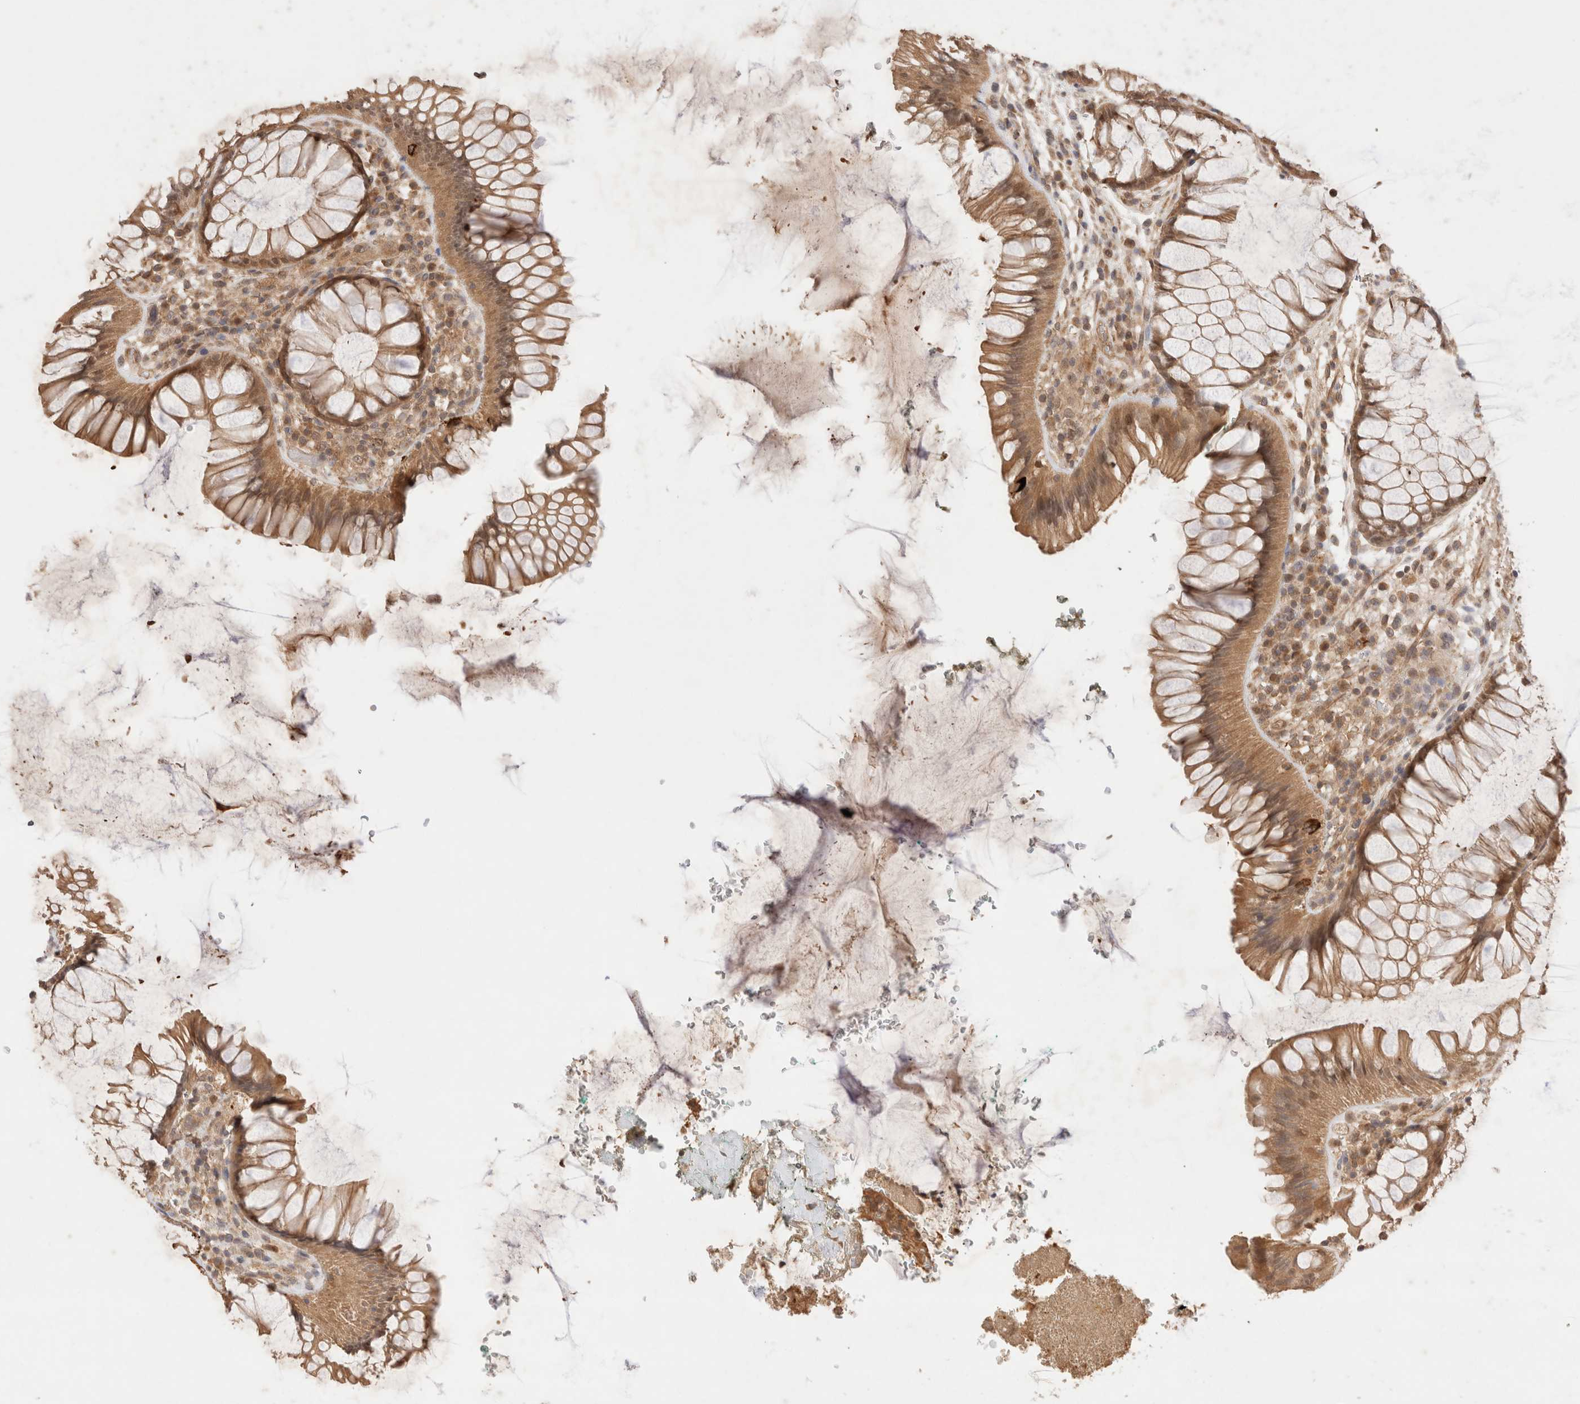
{"staining": {"intensity": "moderate", "quantity": ">75%", "location": "cytoplasmic/membranous"}, "tissue": "rectum", "cell_type": "Glandular cells", "image_type": "normal", "snomed": [{"axis": "morphology", "description": "Normal tissue, NOS"}, {"axis": "topography", "description": "Rectum"}], "caption": "Protein expression analysis of benign rectum exhibits moderate cytoplasmic/membranous positivity in about >75% of glandular cells. The staining was performed using DAB to visualize the protein expression in brown, while the nuclei were stained in blue with hematoxylin (Magnification: 20x).", "gene": "CARNMT1", "patient": {"sex": "male", "age": 51}}